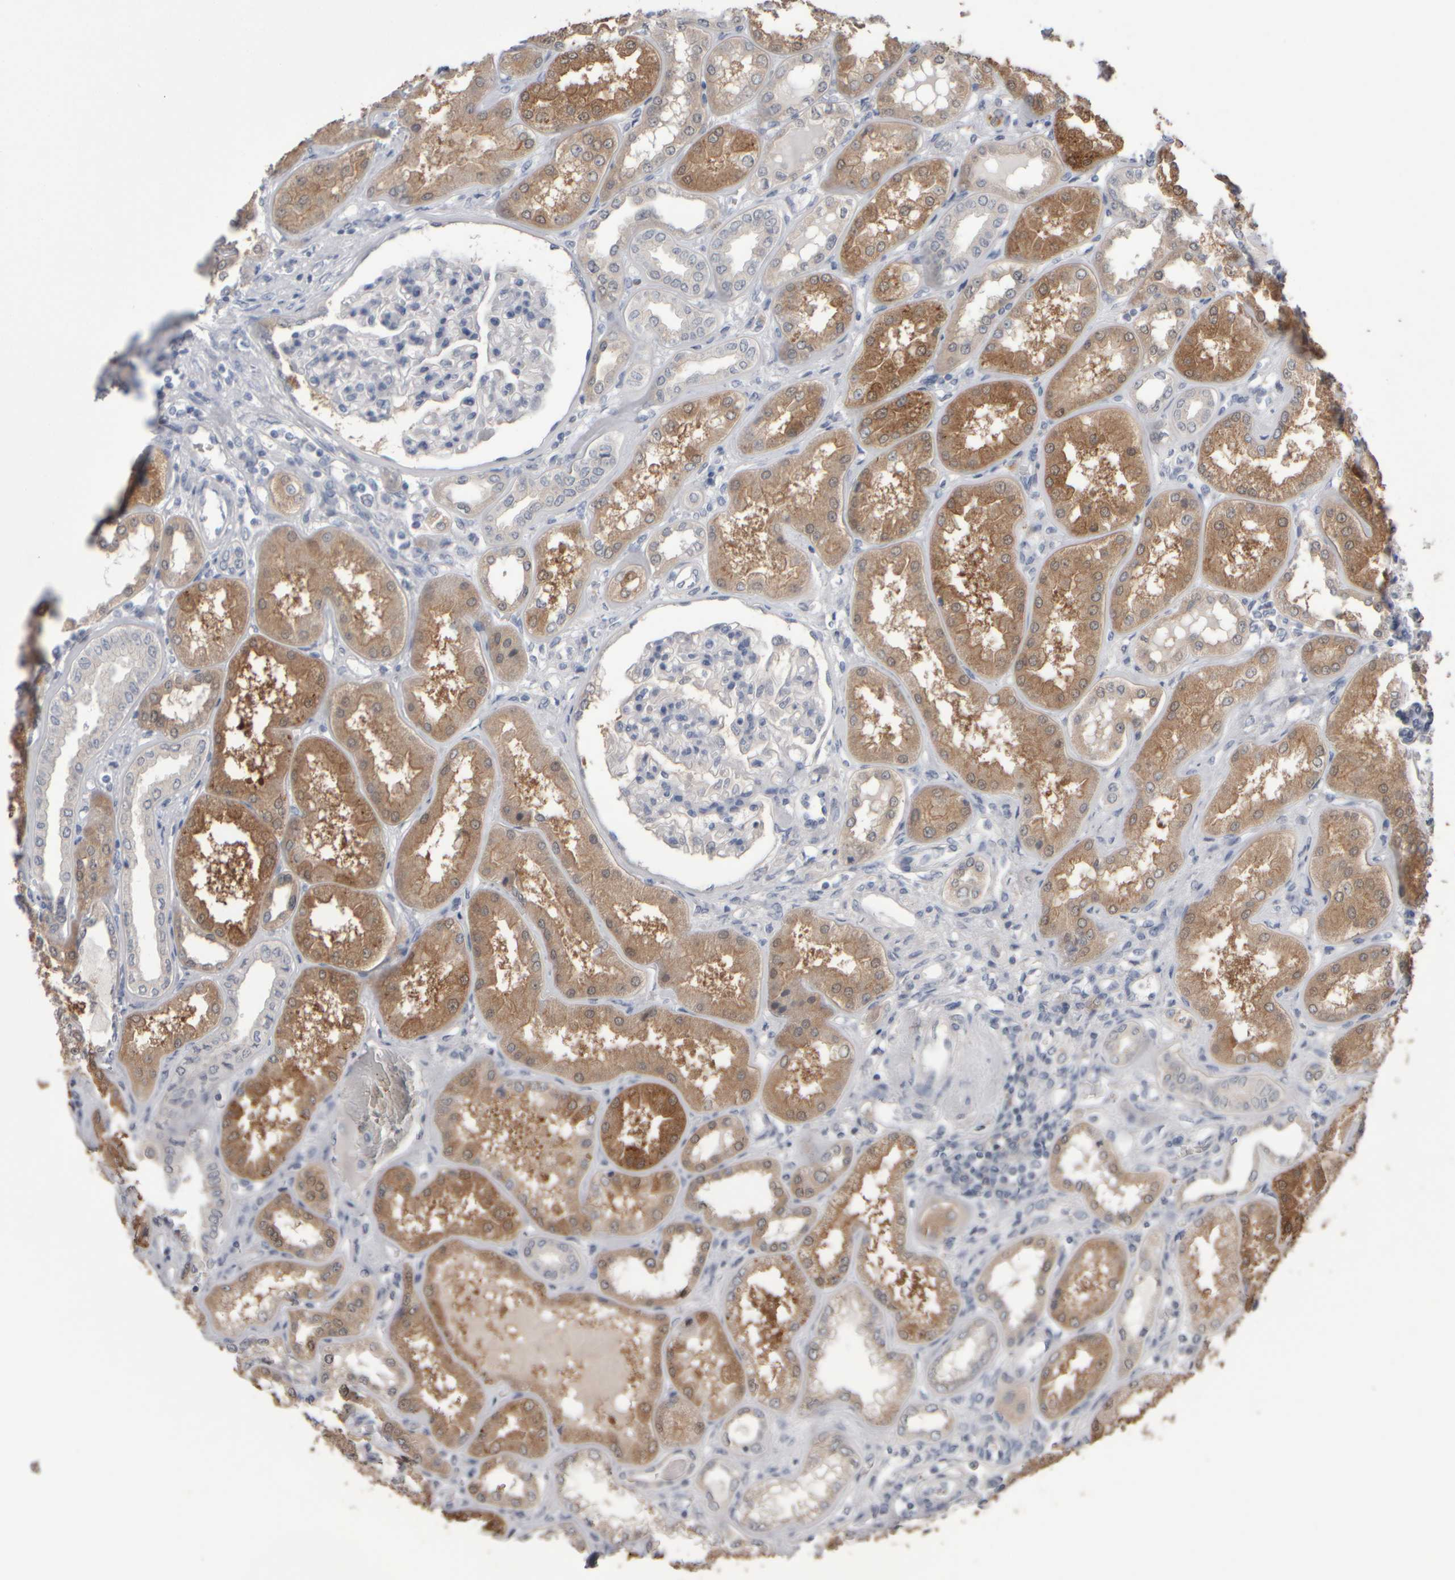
{"staining": {"intensity": "negative", "quantity": "none", "location": "none"}, "tissue": "kidney", "cell_type": "Cells in glomeruli", "image_type": "normal", "snomed": [{"axis": "morphology", "description": "Normal tissue, NOS"}, {"axis": "topography", "description": "Kidney"}], "caption": "Normal kidney was stained to show a protein in brown. There is no significant expression in cells in glomeruli. (Brightfield microscopy of DAB (3,3'-diaminobenzidine) immunohistochemistry (IHC) at high magnification).", "gene": "EPHX2", "patient": {"sex": "female", "age": 56}}